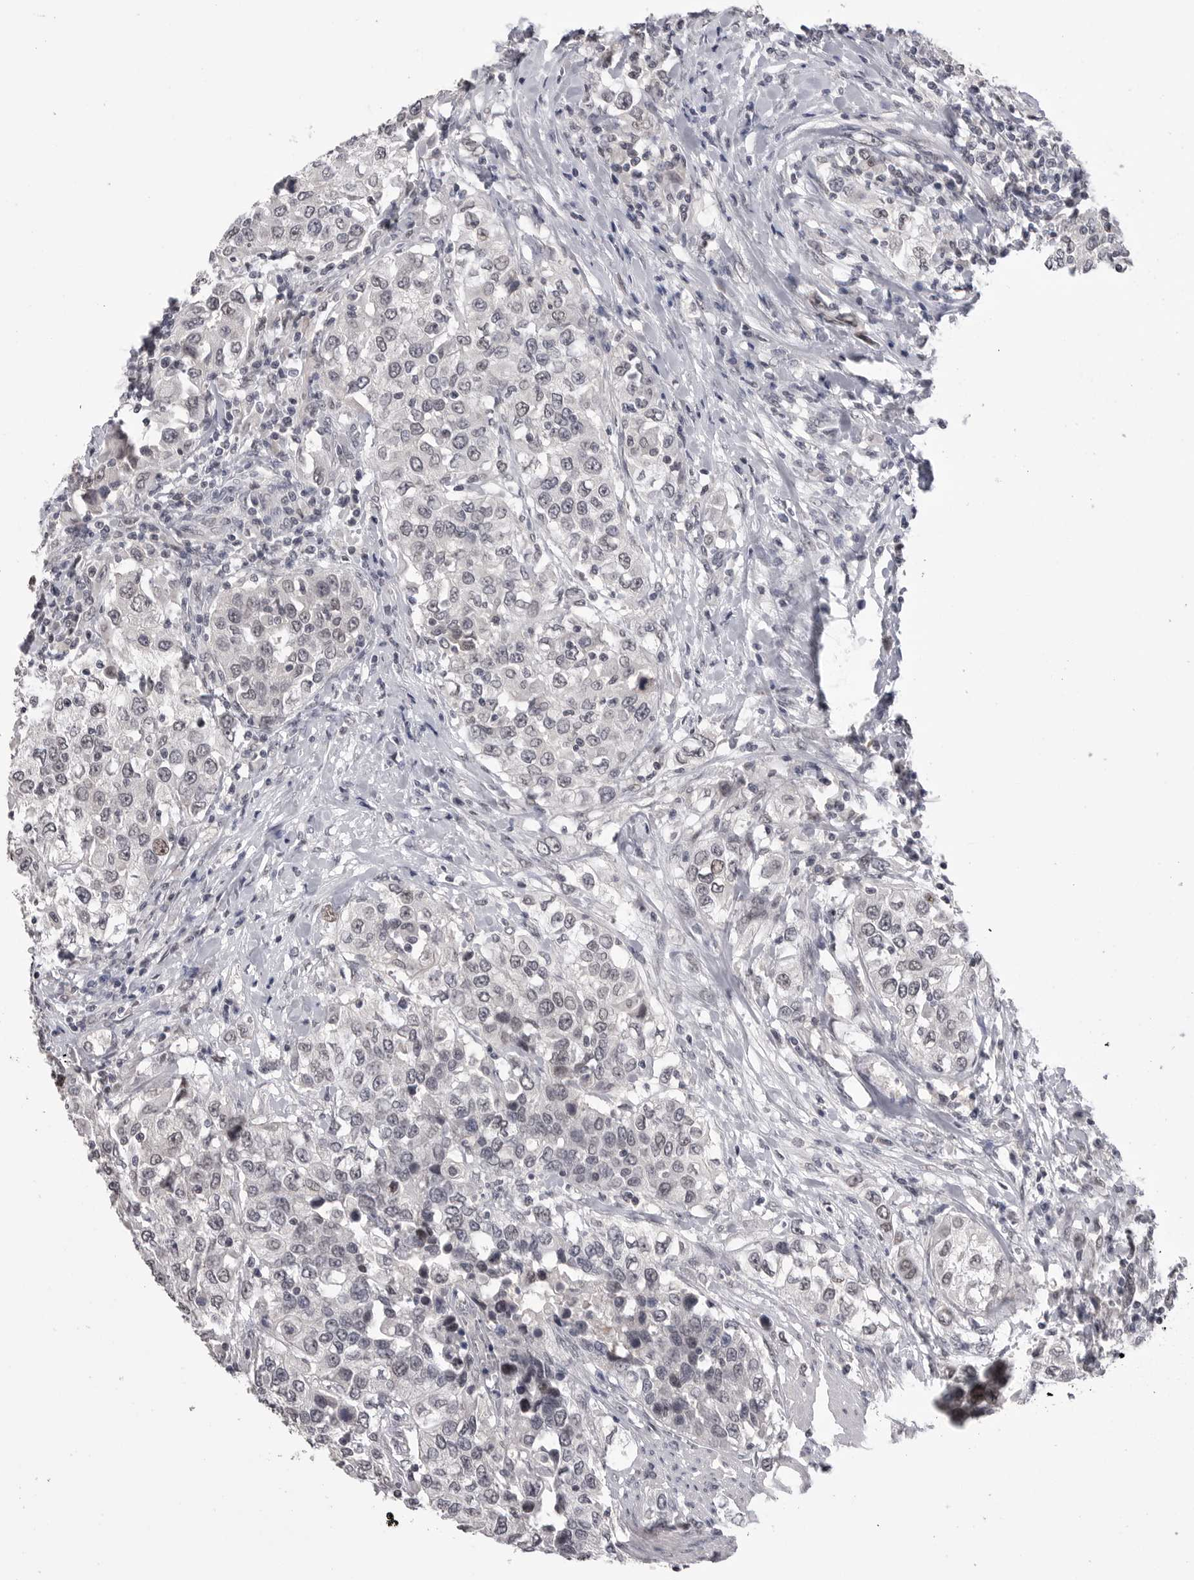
{"staining": {"intensity": "weak", "quantity": "<25%", "location": "nuclear"}, "tissue": "urothelial cancer", "cell_type": "Tumor cells", "image_type": "cancer", "snomed": [{"axis": "morphology", "description": "Urothelial carcinoma, High grade"}, {"axis": "topography", "description": "Urinary bladder"}], "caption": "Urothelial cancer stained for a protein using IHC shows no staining tumor cells.", "gene": "DLG2", "patient": {"sex": "female", "age": 80}}